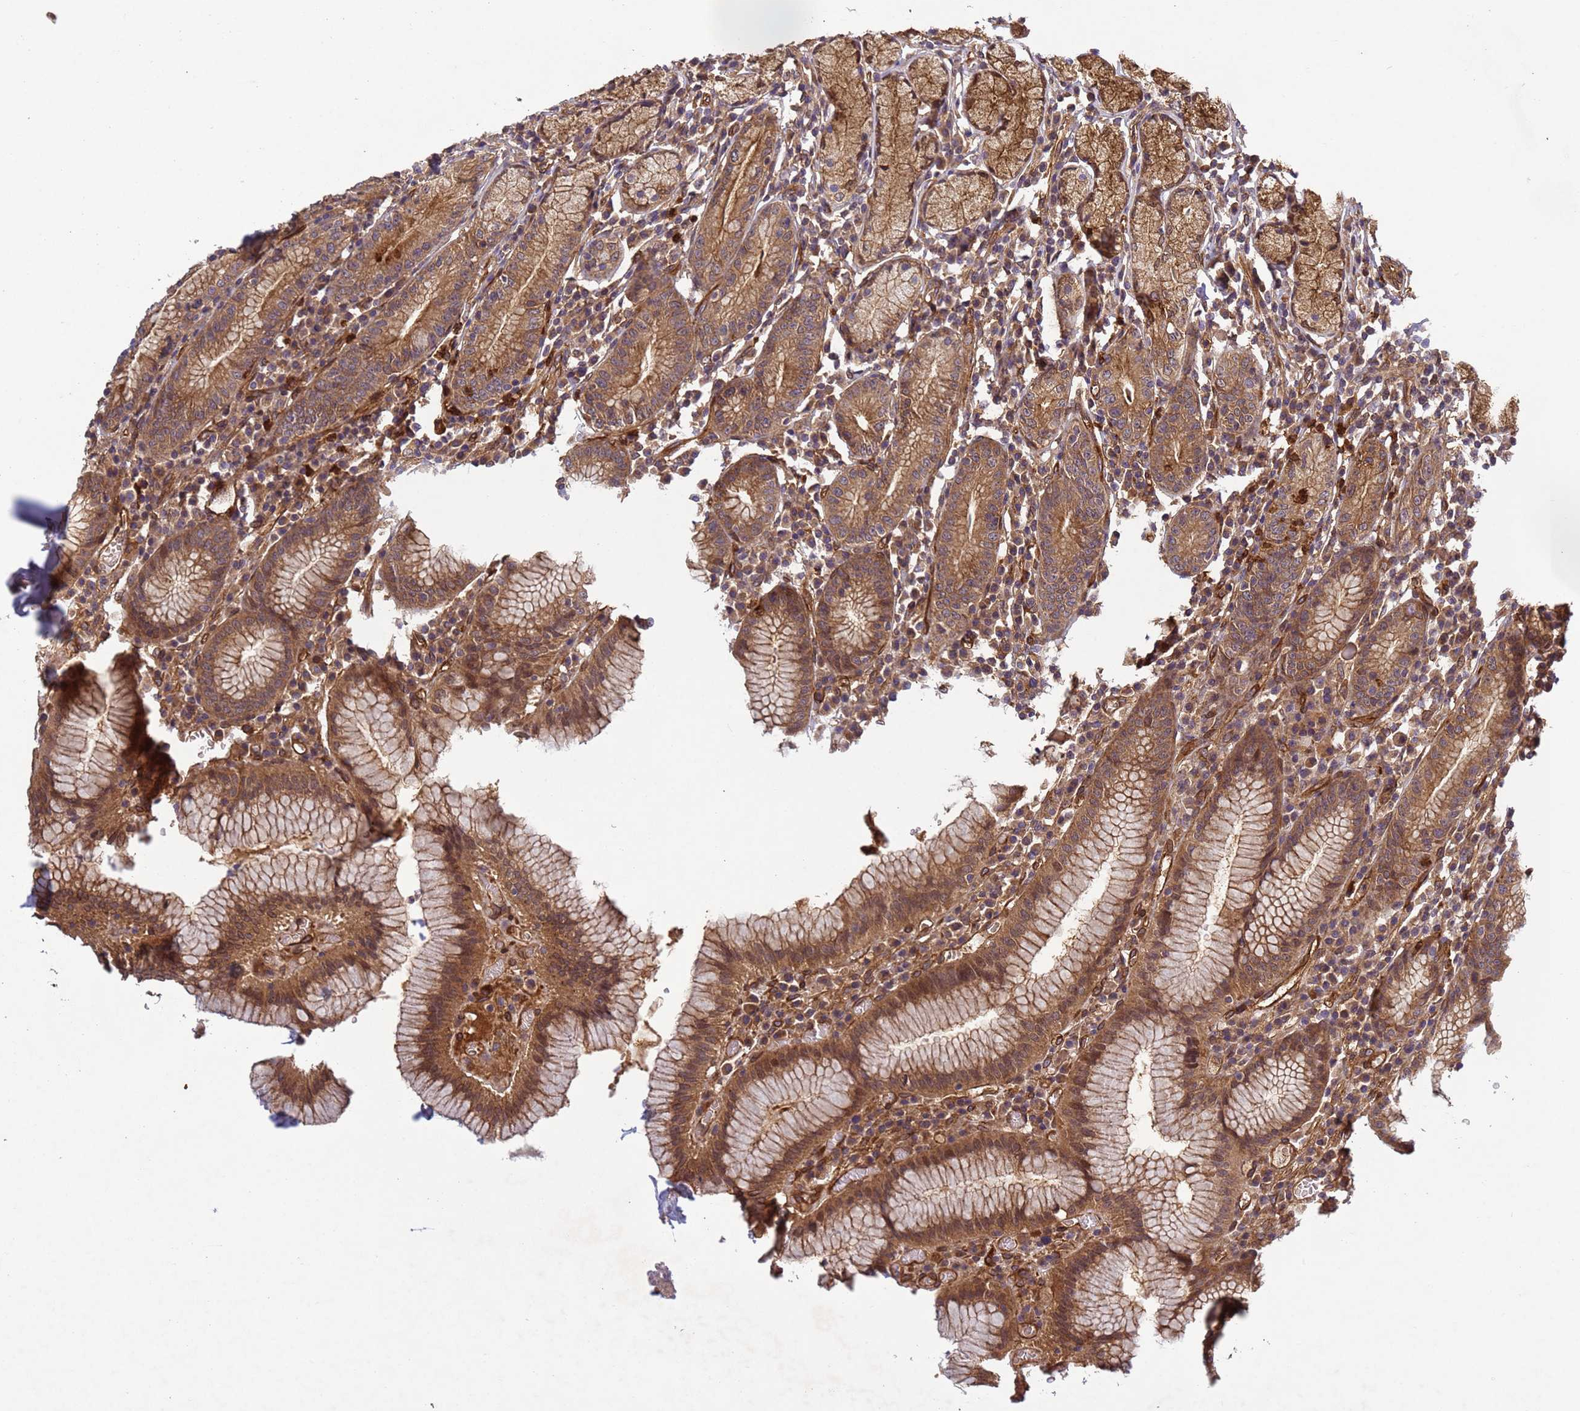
{"staining": {"intensity": "strong", "quantity": ">75%", "location": "cytoplasmic/membranous"}, "tissue": "stomach", "cell_type": "Glandular cells", "image_type": "normal", "snomed": [{"axis": "morphology", "description": "Normal tissue, NOS"}, {"axis": "topography", "description": "Stomach"}], "caption": "A high-resolution image shows immunohistochemistry (IHC) staining of normal stomach, which displays strong cytoplasmic/membranous expression in approximately >75% of glandular cells. (DAB (3,3'-diaminobenzidine) IHC, brown staining for protein, blue staining for nuclei).", "gene": "C8orf34", "patient": {"sex": "male", "age": 55}}